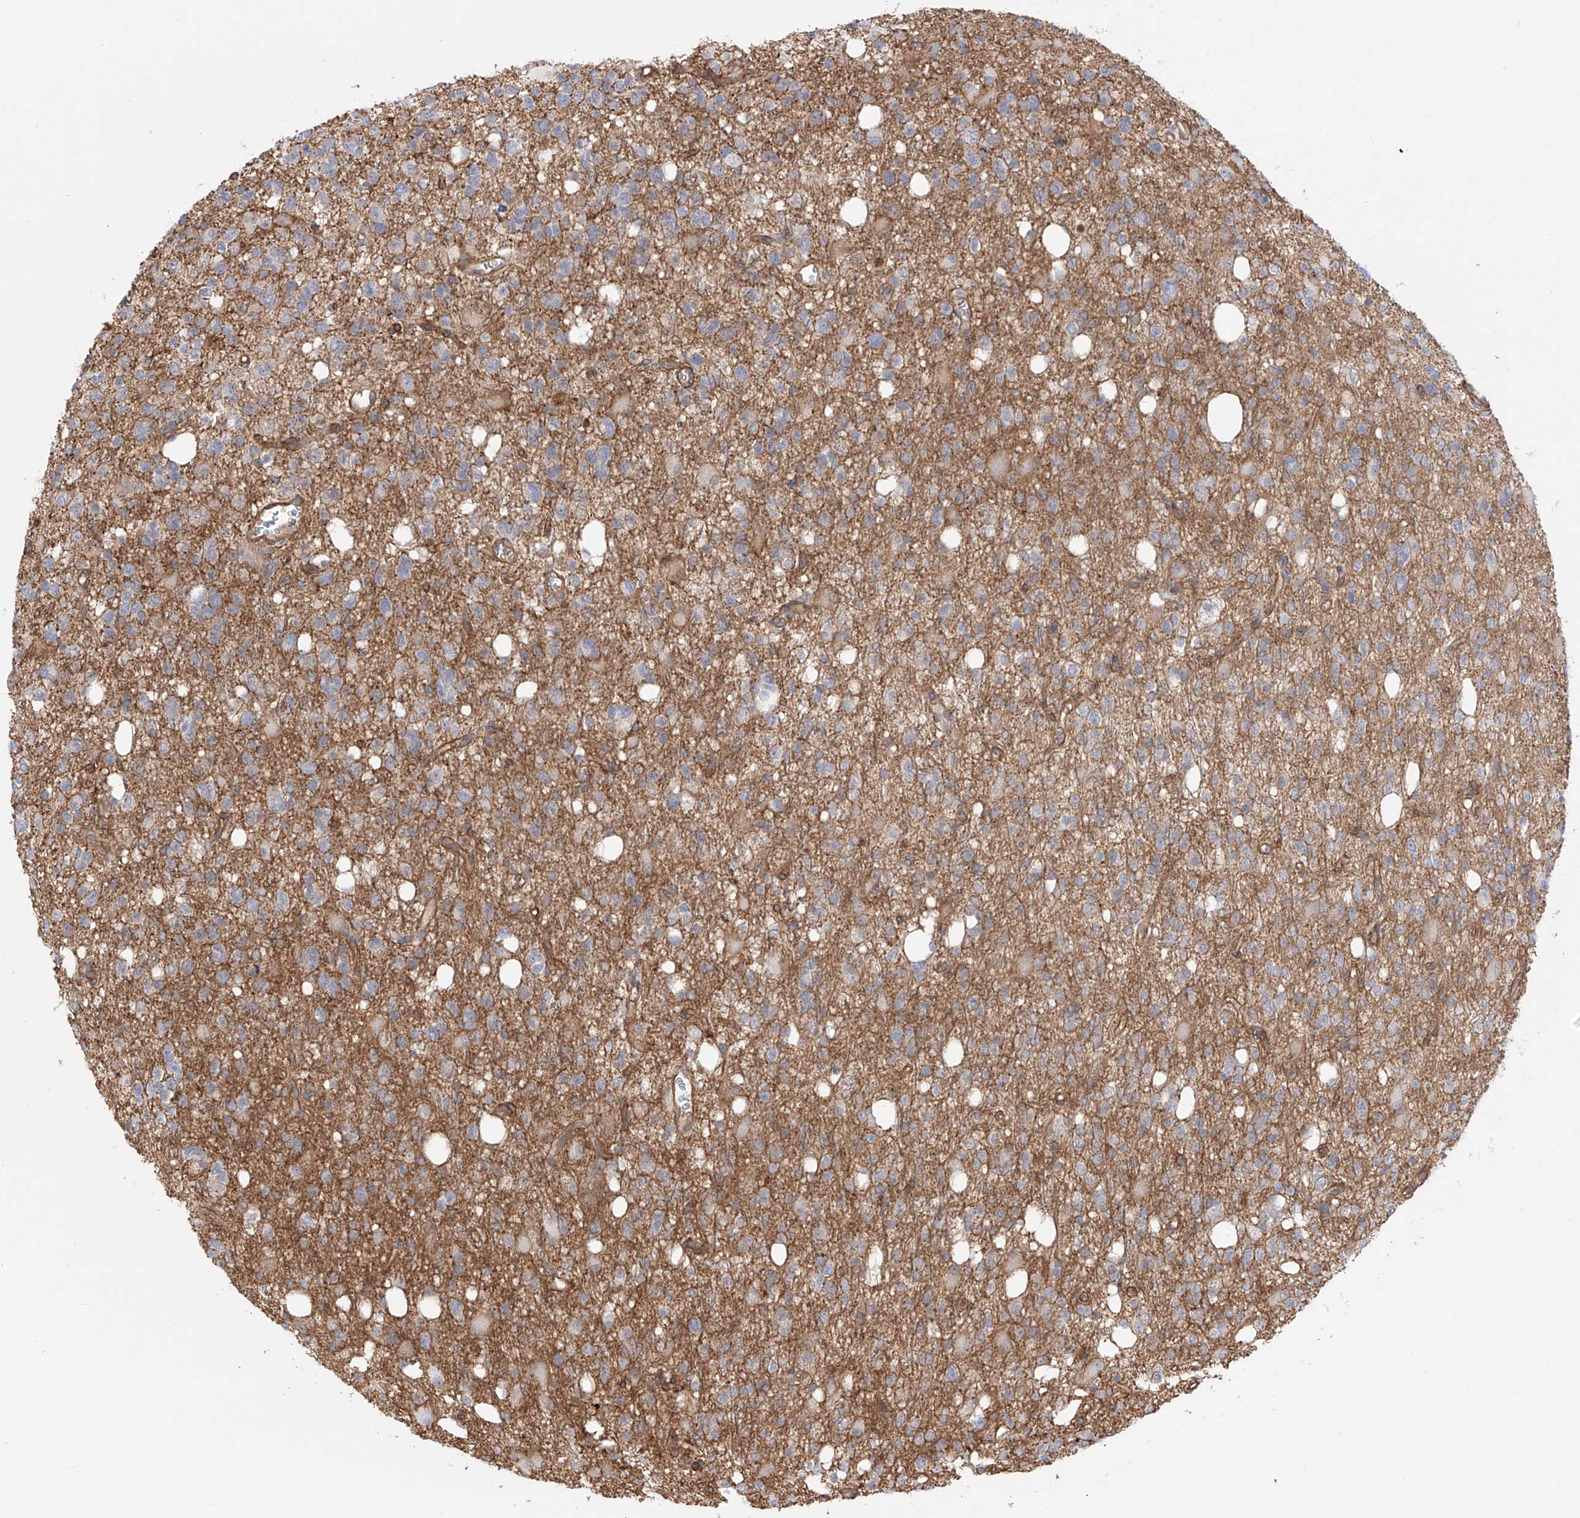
{"staining": {"intensity": "negative", "quantity": "none", "location": "none"}, "tissue": "glioma", "cell_type": "Tumor cells", "image_type": "cancer", "snomed": [{"axis": "morphology", "description": "Glioma, malignant, High grade"}, {"axis": "topography", "description": "Brain"}], "caption": "Tumor cells are negative for protein expression in human glioma.", "gene": "ZNF180", "patient": {"sex": "female", "age": 62}}